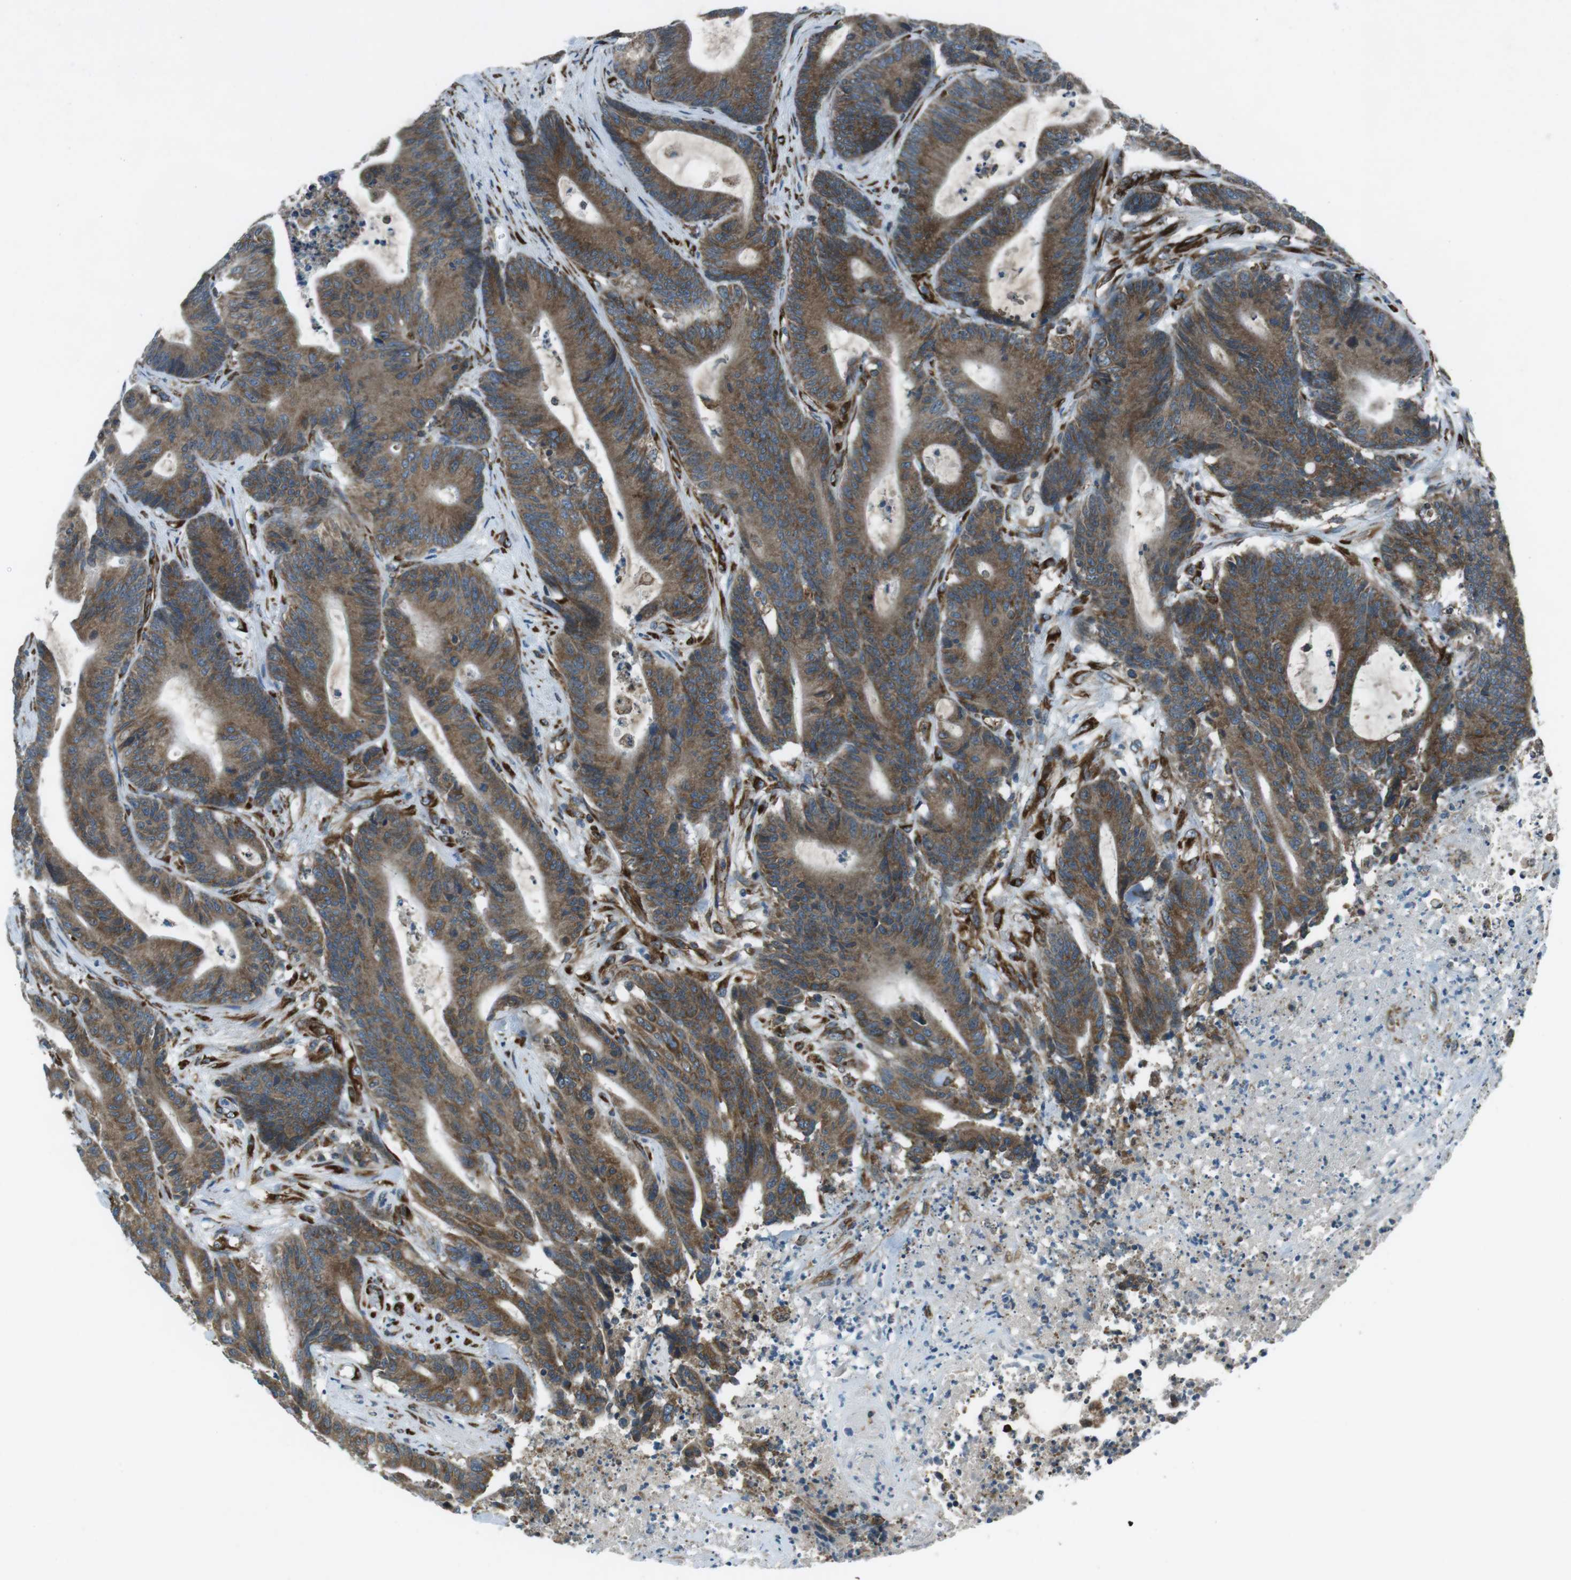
{"staining": {"intensity": "strong", "quantity": ">75%", "location": "cytoplasmic/membranous"}, "tissue": "colorectal cancer", "cell_type": "Tumor cells", "image_type": "cancer", "snomed": [{"axis": "morphology", "description": "Adenocarcinoma, NOS"}, {"axis": "topography", "description": "Colon"}], "caption": "Immunohistochemical staining of colorectal cancer (adenocarcinoma) exhibits strong cytoplasmic/membranous protein expression in about >75% of tumor cells.", "gene": "KTN1", "patient": {"sex": "female", "age": 84}}